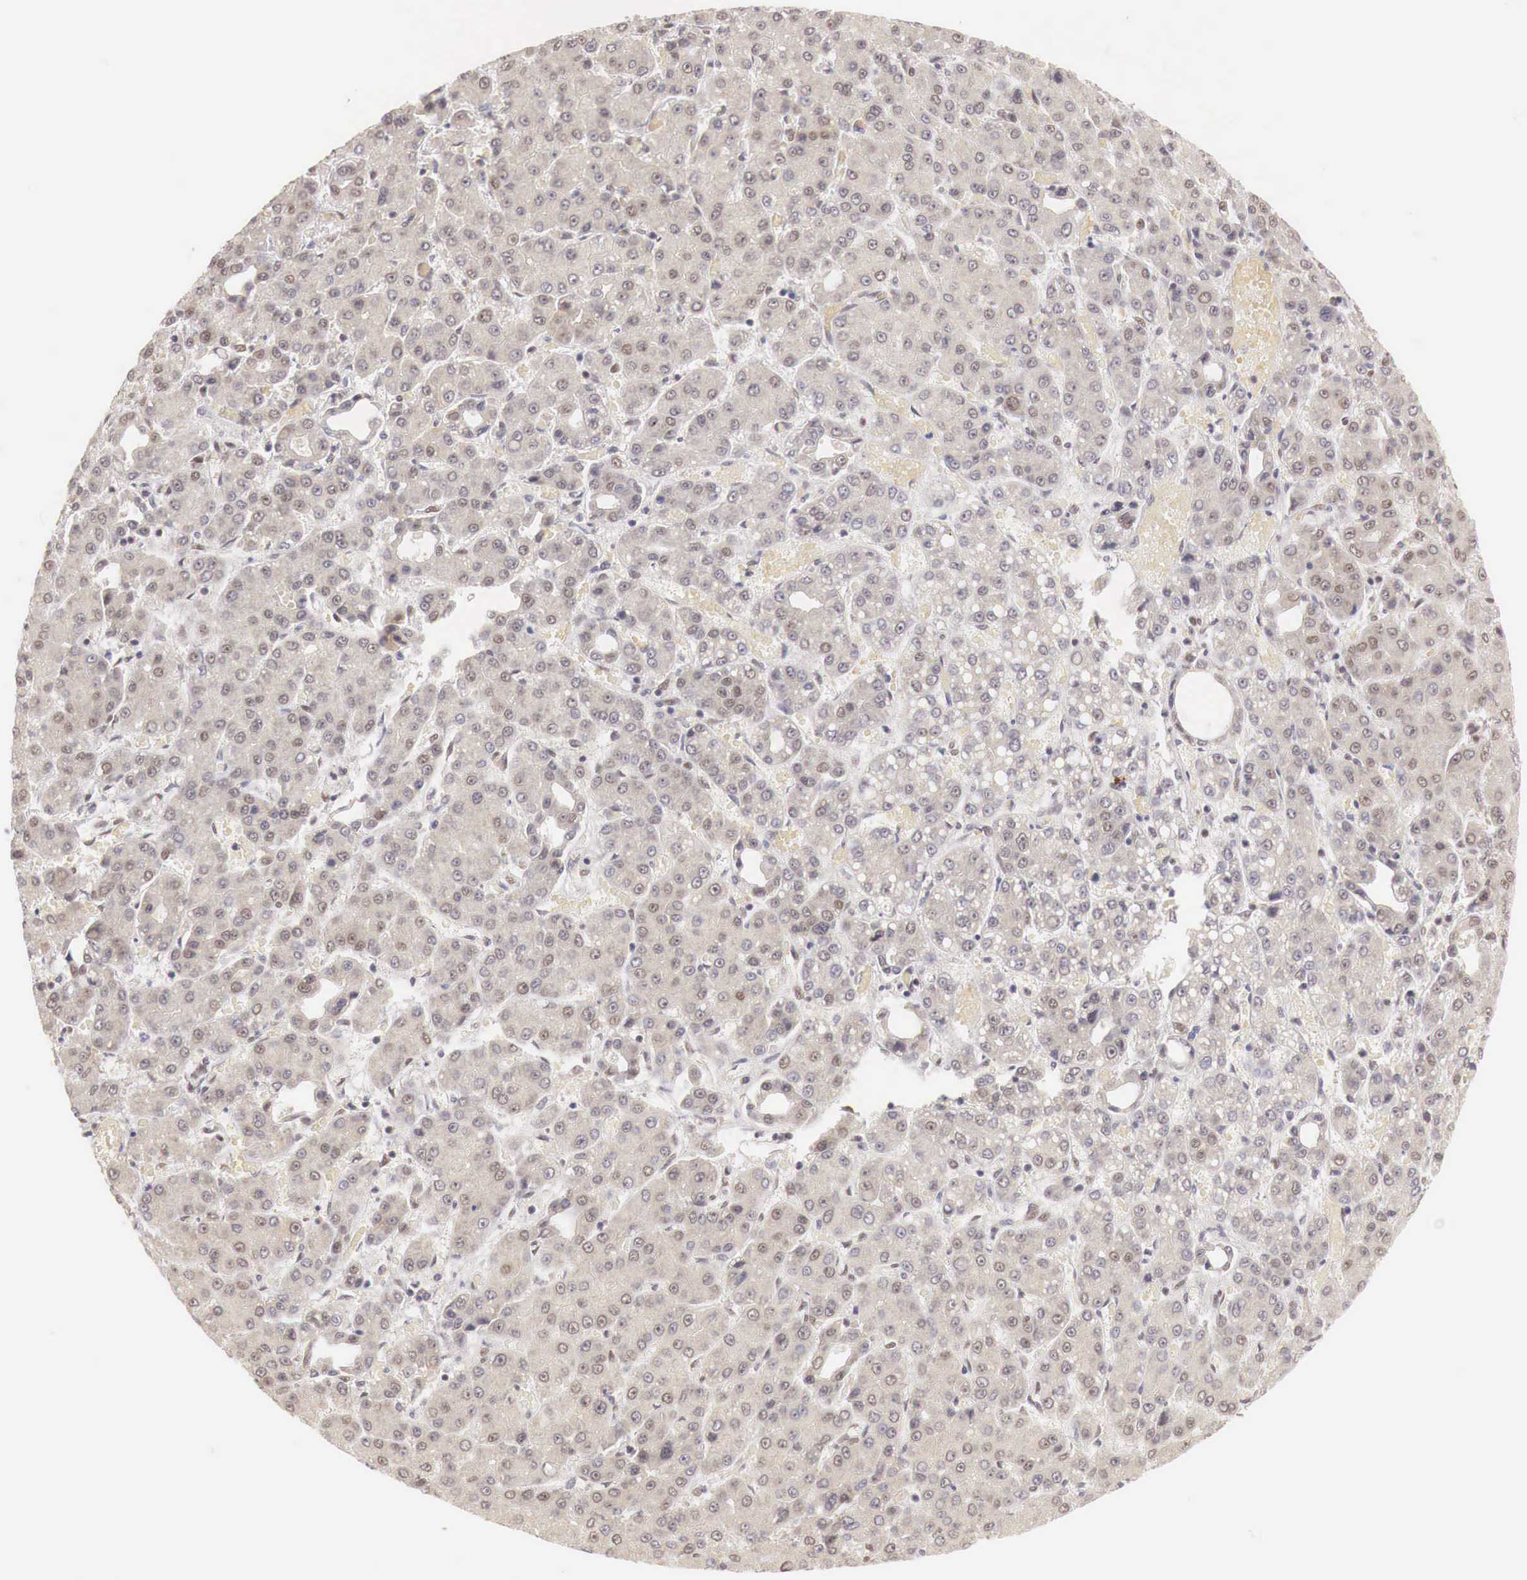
{"staining": {"intensity": "weak", "quantity": ">75%", "location": "cytoplasmic/membranous,nuclear"}, "tissue": "liver cancer", "cell_type": "Tumor cells", "image_type": "cancer", "snomed": [{"axis": "morphology", "description": "Carcinoma, Hepatocellular, NOS"}, {"axis": "topography", "description": "Liver"}], "caption": "The image demonstrates a brown stain indicating the presence of a protein in the cytoplasmic/membranous and nuclear of tumor cells in liver hepatocellular carcinoma.", "gene": "GPKOW", "patient": {"sex": "male", "age": 69}}